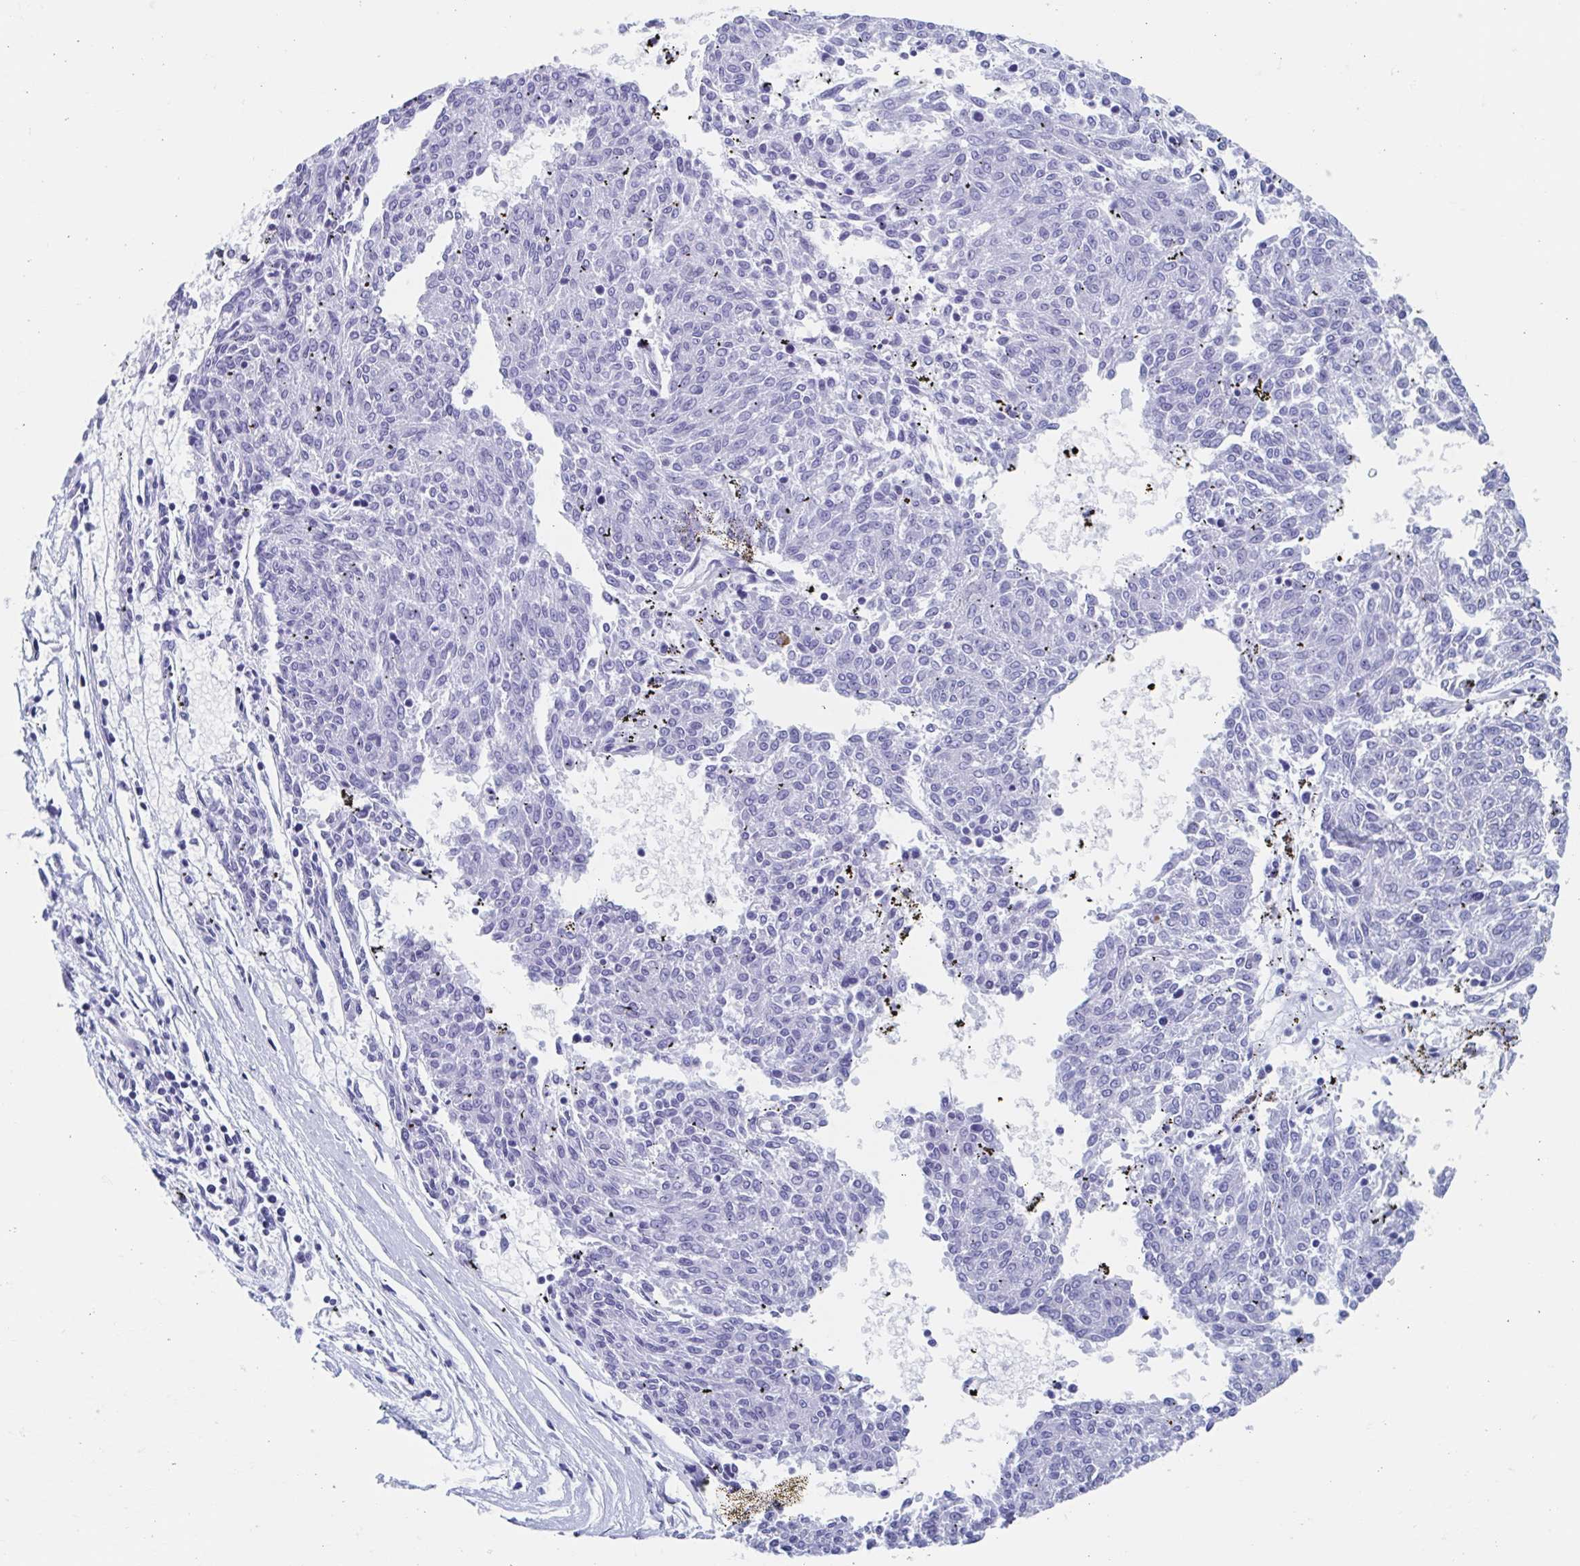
{"staining": {"intensity": "negative", "quantity": "none", "location": "none"}, "tissue": "melanoma", "cell_type": "Tumor cells", "image_type": "cancer", "snomed": [{"axis": "morphology", "description": "Malignant melanoma, NOS"}, {"axis": "topography", "description": "Skin"}], "caption": "Histopathology image shows no significant protein expression in tumor cells of melanoma. Nuclei are stained in blue.", "gene": "HDGFL1", "patient": {"sex": "female", "age": 72}}